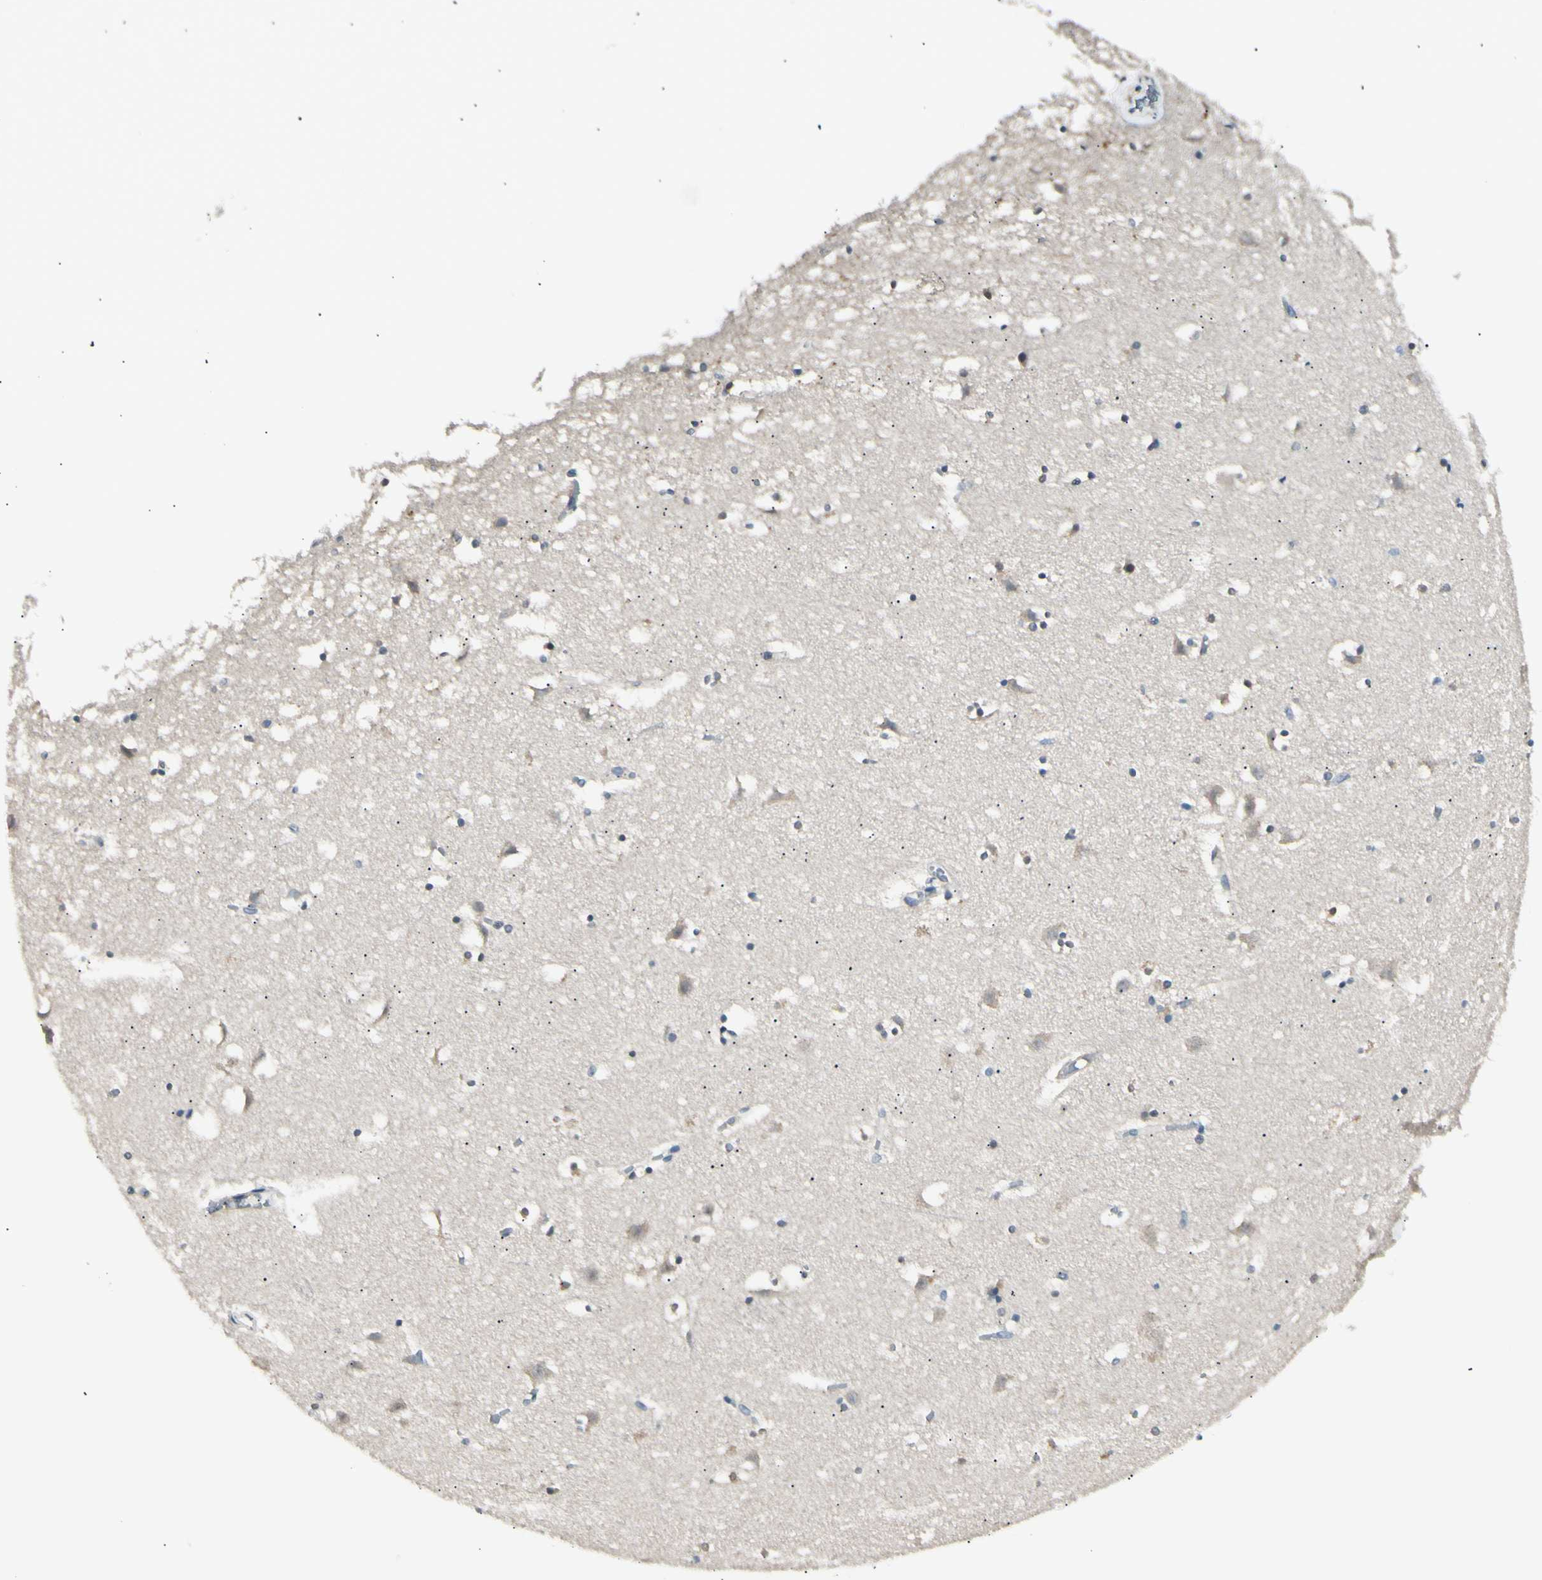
{"staining": {"intensity": "moderate", "quantity": "<25%", "location": "cytoplasmic/membranous,nuclear"}, "tissue": "caudate", "cell_type": "Glial cells", "image_type": "normal", "snomed": [{"axis": "morphology", "description": "Normal tissue, NOS"}, {"axis": "topography", "description": "Lateral ventricle wall"}], "caption": "Protein staining of normal caudate demonstrates moderate cytoplasmic/membranous,nuclear positivity in about <25% of glial cells.", "gene": "LHPP", "patient": {"sex": "male", "age": 45}}